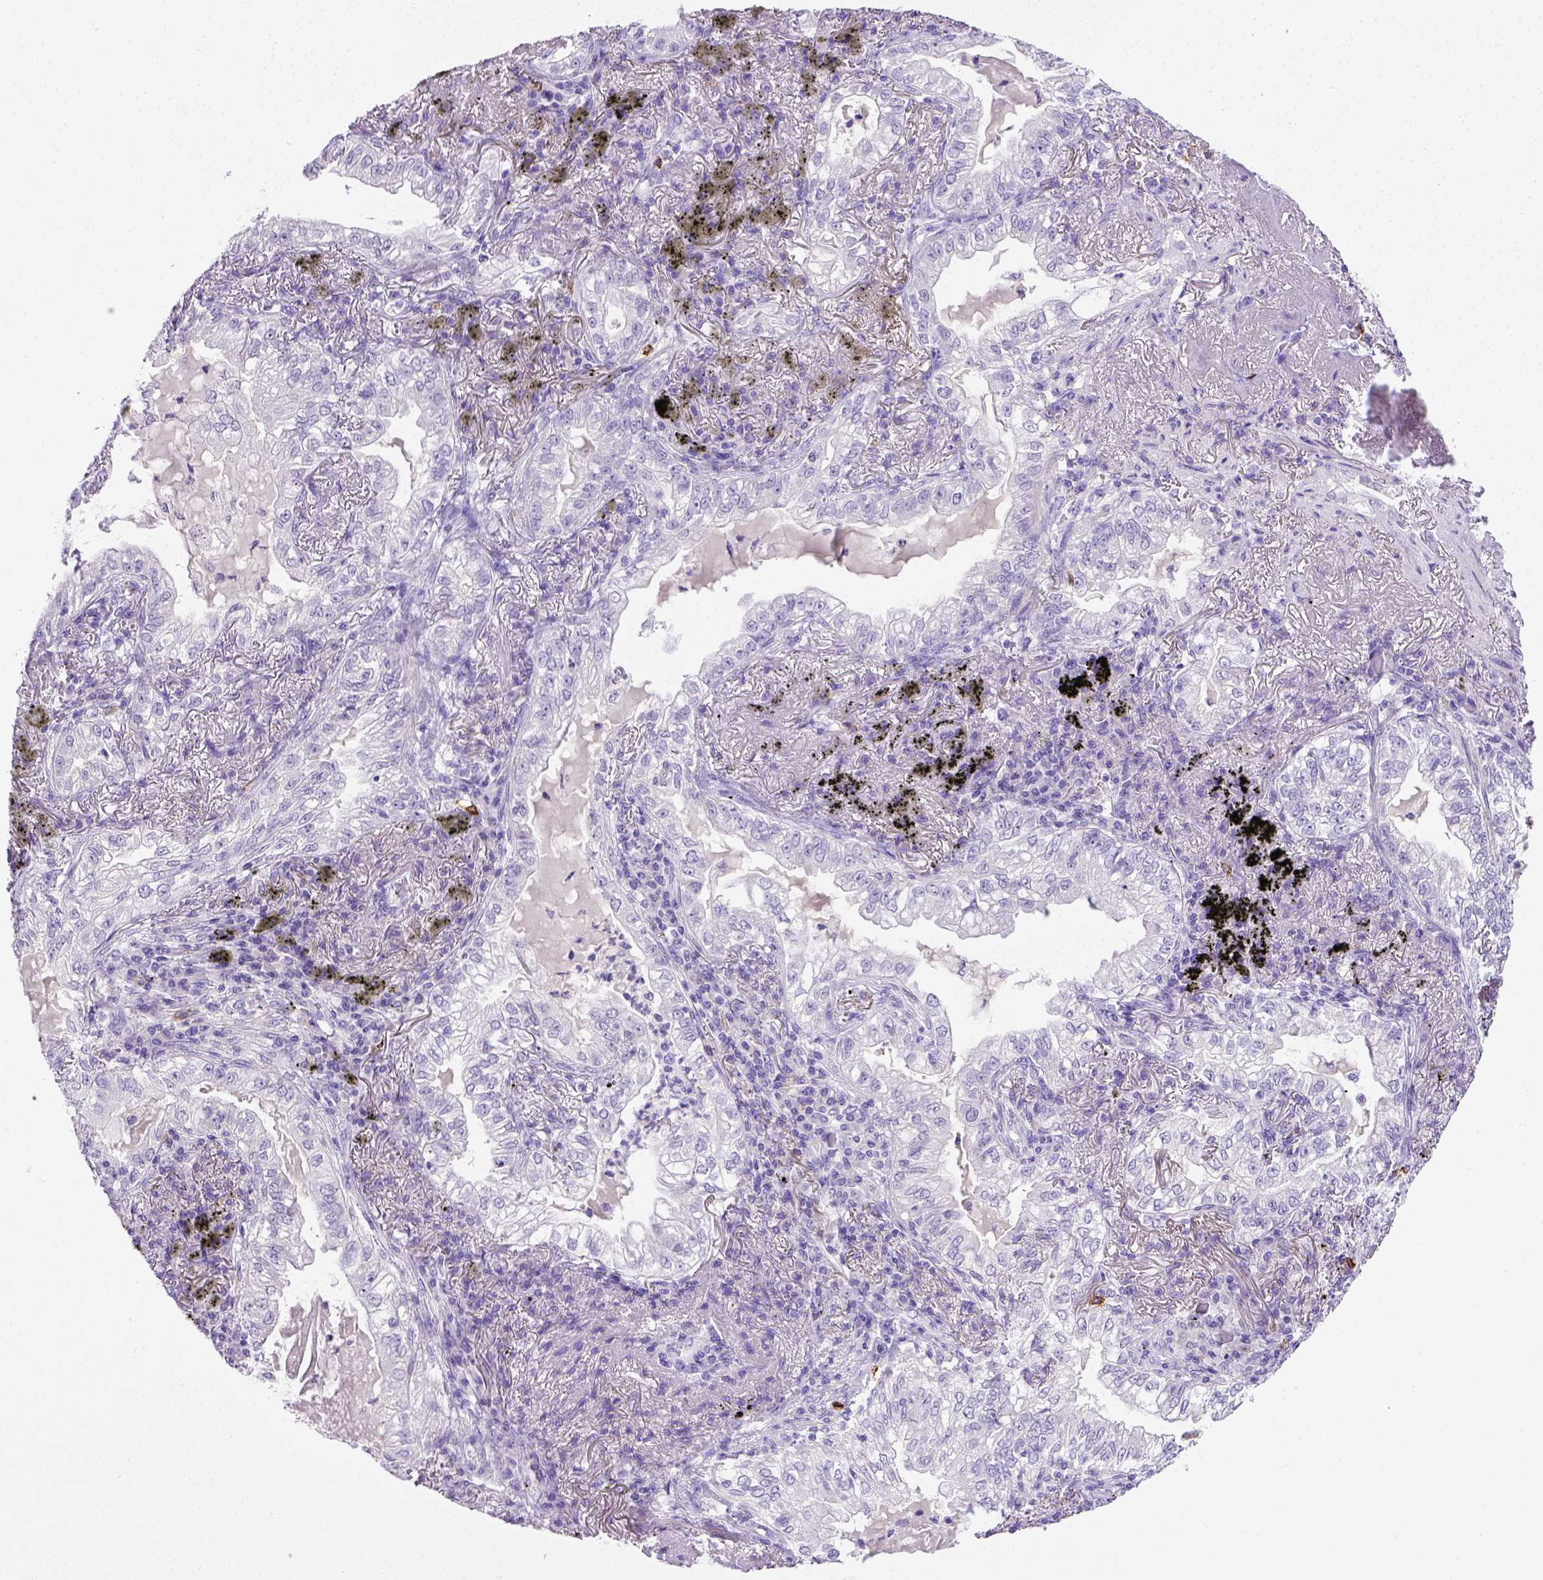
{"staining": {"intensity": "negative", "quantity": "none", "location": "none"}, "tissue": "lung cancer", "cell_type": "Tumor cells", "image_type": "cancer", "snomed": [{"axis": "morphology", "description": "Adenocarcinoma, NOS"}, {"axis": "topography", "description": "Lung"}], "caption": "Immunohistochemistry (IHC) histopathology image of neoplastic tissue: lung cancer (adenocarcinoma) stained with DAB (3,3'-diaminobenzidine) exhibits no significant protein staining in tumor cells. (DAB IHC visualized using brightfield microscopy, high magnification).", "gene": "B3GAT1", "patient": {"sex": "female", "age": 73}}